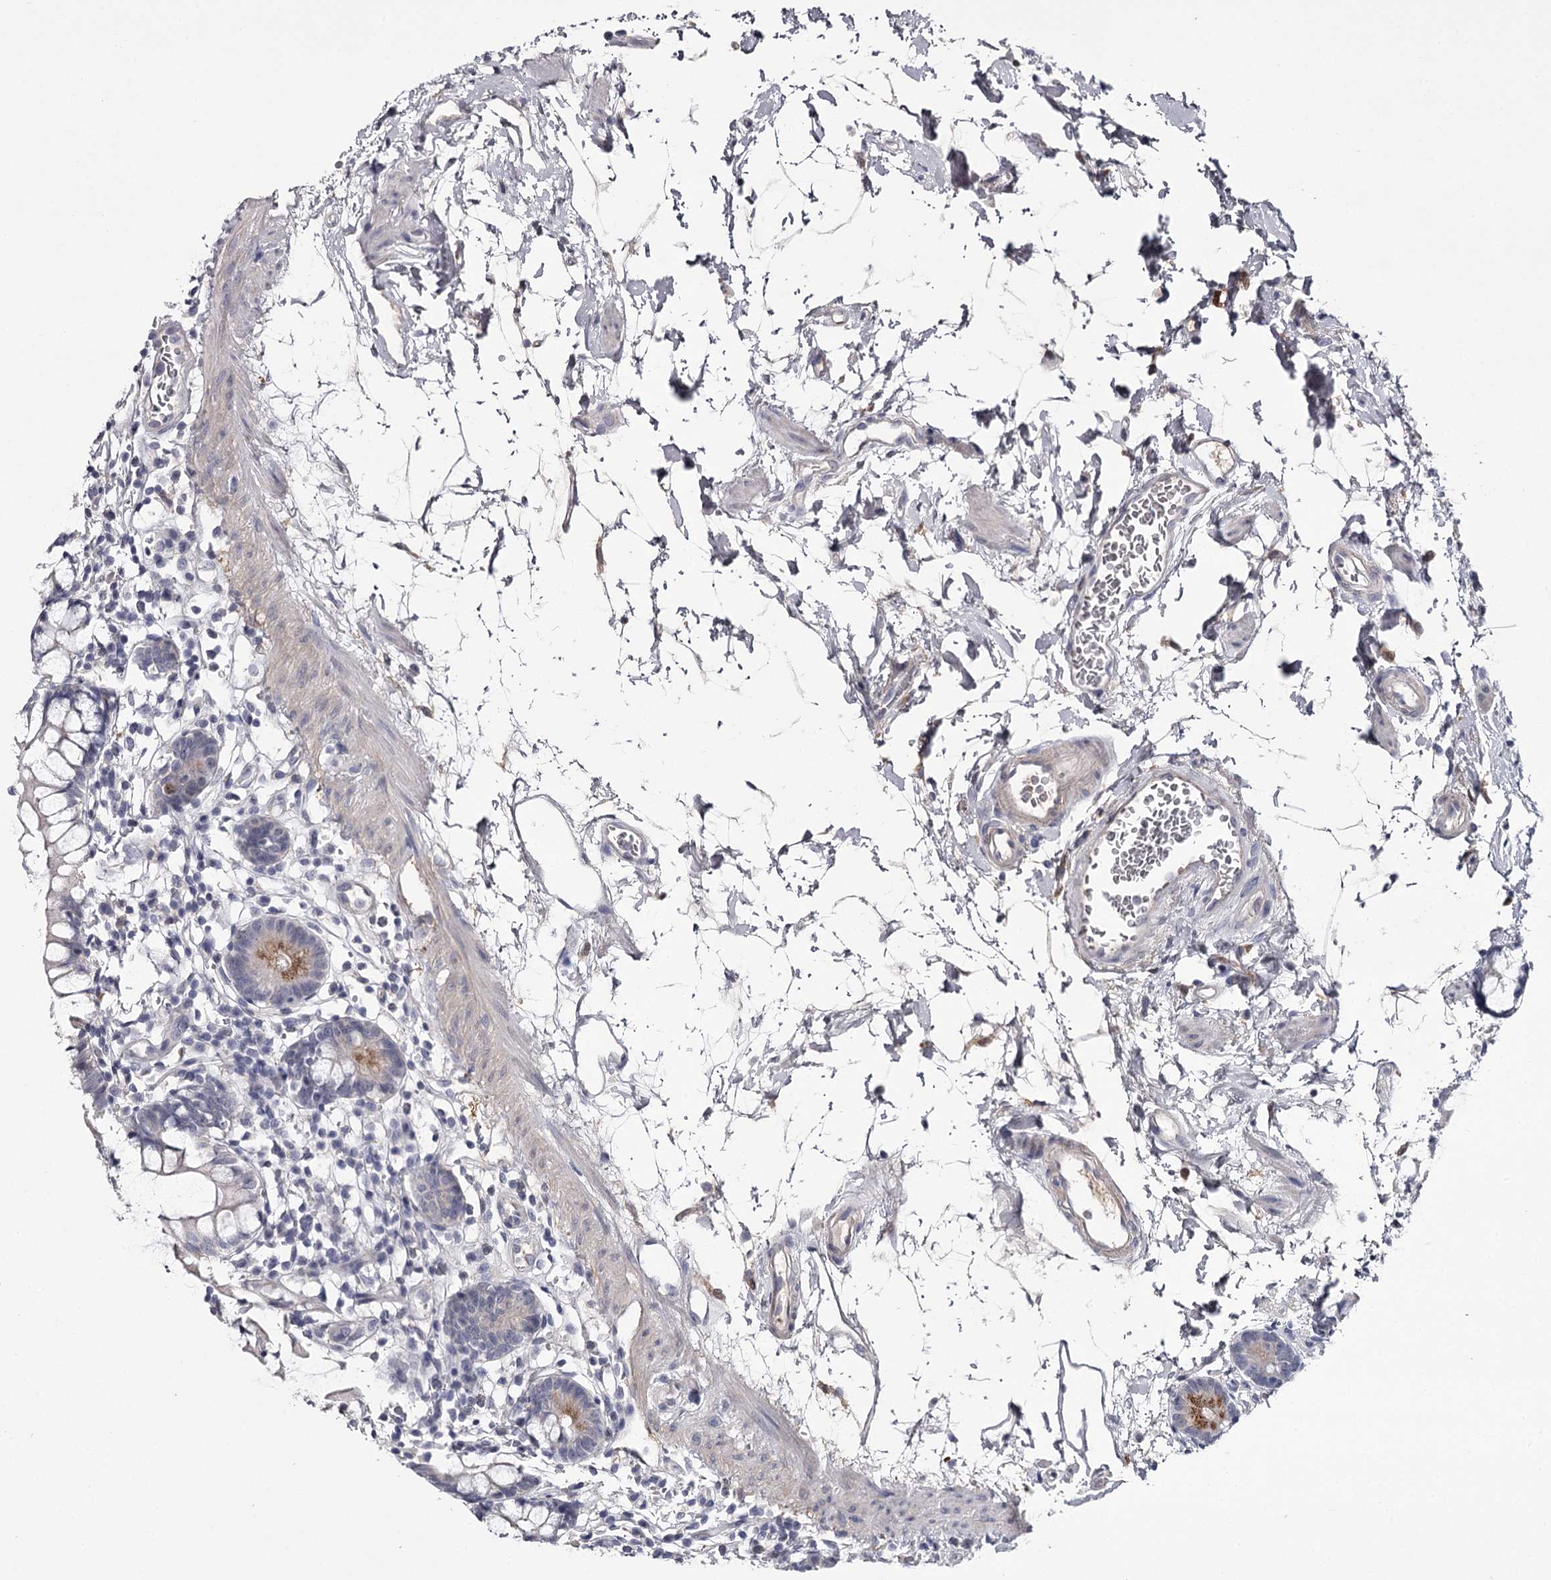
{"staining": {"intensity": "negative", "quantity": "none", "location": "none"}, "tissue": "small intestine", "cell_type": "Glandular cells", "image_type": "normal", "snomed": [{"axis": "morphology", "description": "Normal tissue, NOS"}, {"axis": "topography", "description": "Small intestine"}], "caption": "This photomicrograph is of unremarkable small intestine stained with immunohistochemistry (IHC) to label a protein in brown with the nuclei are counter-stained blue. There is no staining in glandular cells. (DAB IHC with hematoxylin counter stain).", "gene": "FDXACB1", "patient": {"sex": "female", "age": 84}}